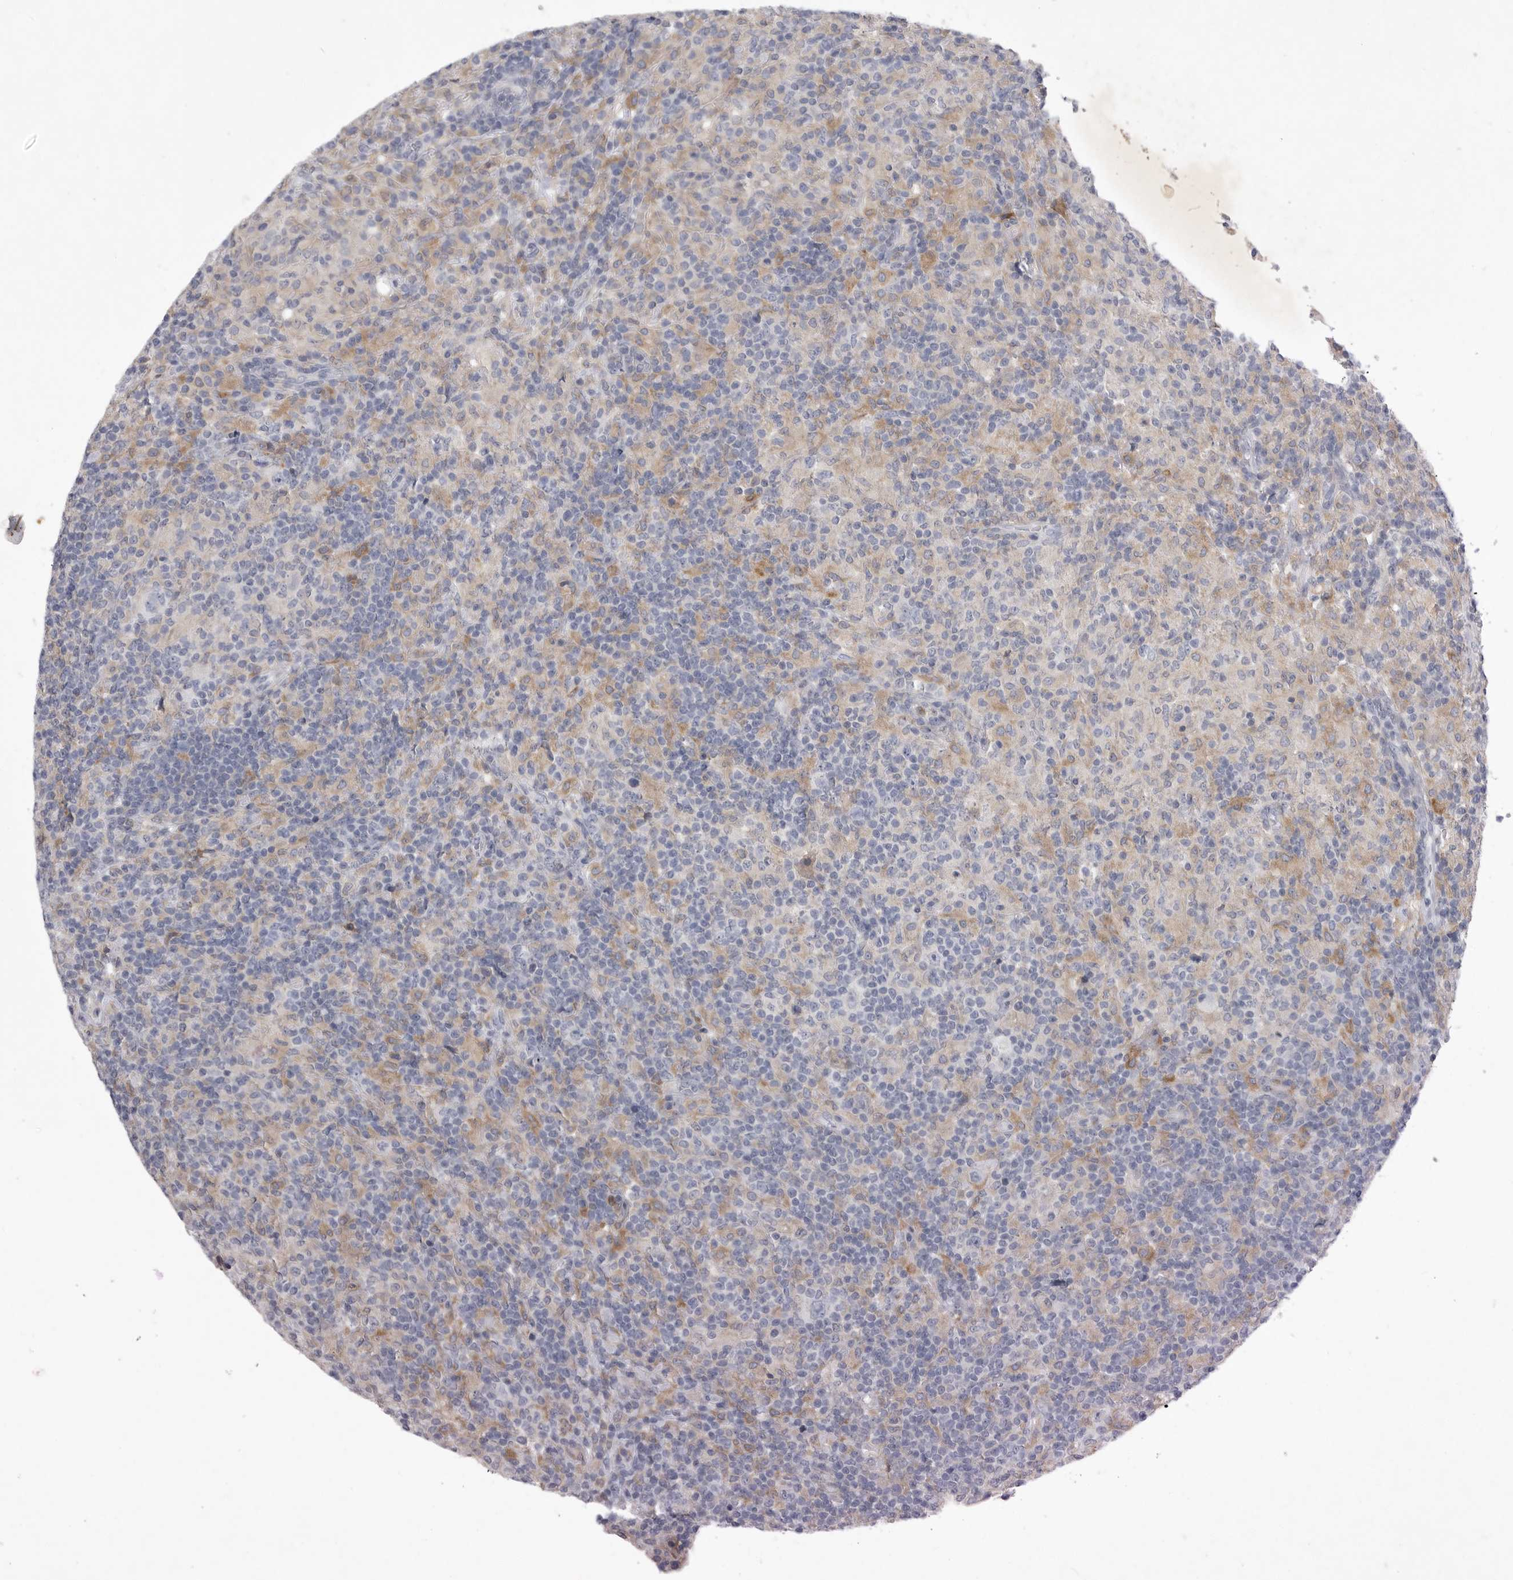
{"staining": {"intensity": "negative", "quantity": "none", "location": "none"}, "tissue": "lymphoma", "cell_type": "Tumor cells", "image_type": "cancer", "snomed": [{"axis": "morphology", "description": "Hodgkin's disease, NOS"}, {"axis": "topography", "description": "Lymph node"}], "caption": "A high-resolution histopathology image shows immunohistochemistry (IHC) staining of Hodgkin's disease, which reveals no significant staining in tumor cells.", "gene": "SIGLEC10", "patient": {"sex": "male", "age": 70}}